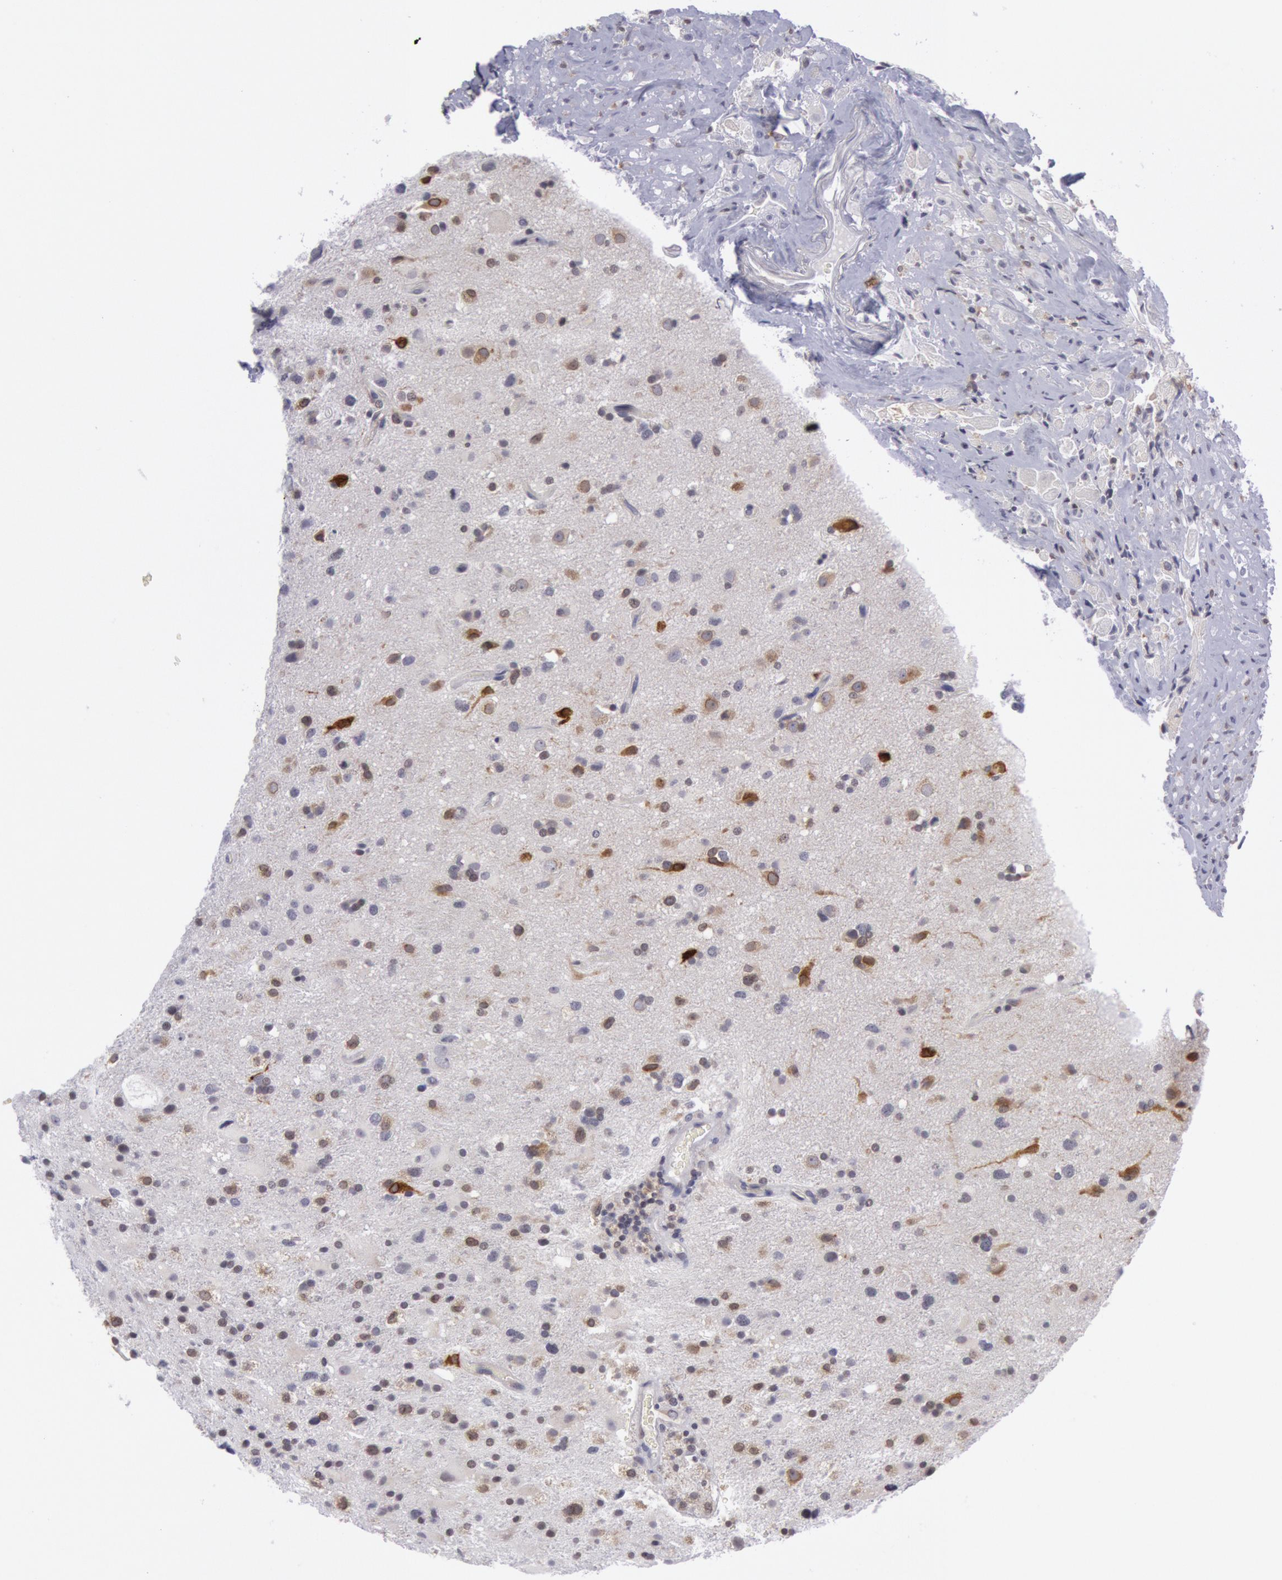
{"staining": {"intensity": "strong", "quantity": "<25%", "location": "cytoplasmic/membranous"}, "tissue": "glioma", "cell_type": "Tumor cells", "image_type": "cancer", "snomed": [{"axis": "morphology", "description": "Glioma, malignant, High grade"}, {"axis": "topography", "description": "Brain"}], "caption": "Protein analysis of glioma tissue demonstrates strong cytoplasmic/membranous positivity in approximately <25% of tumor cells.", "gene": "PTGS2", "patient": {"sex": "male", "age": 48}}